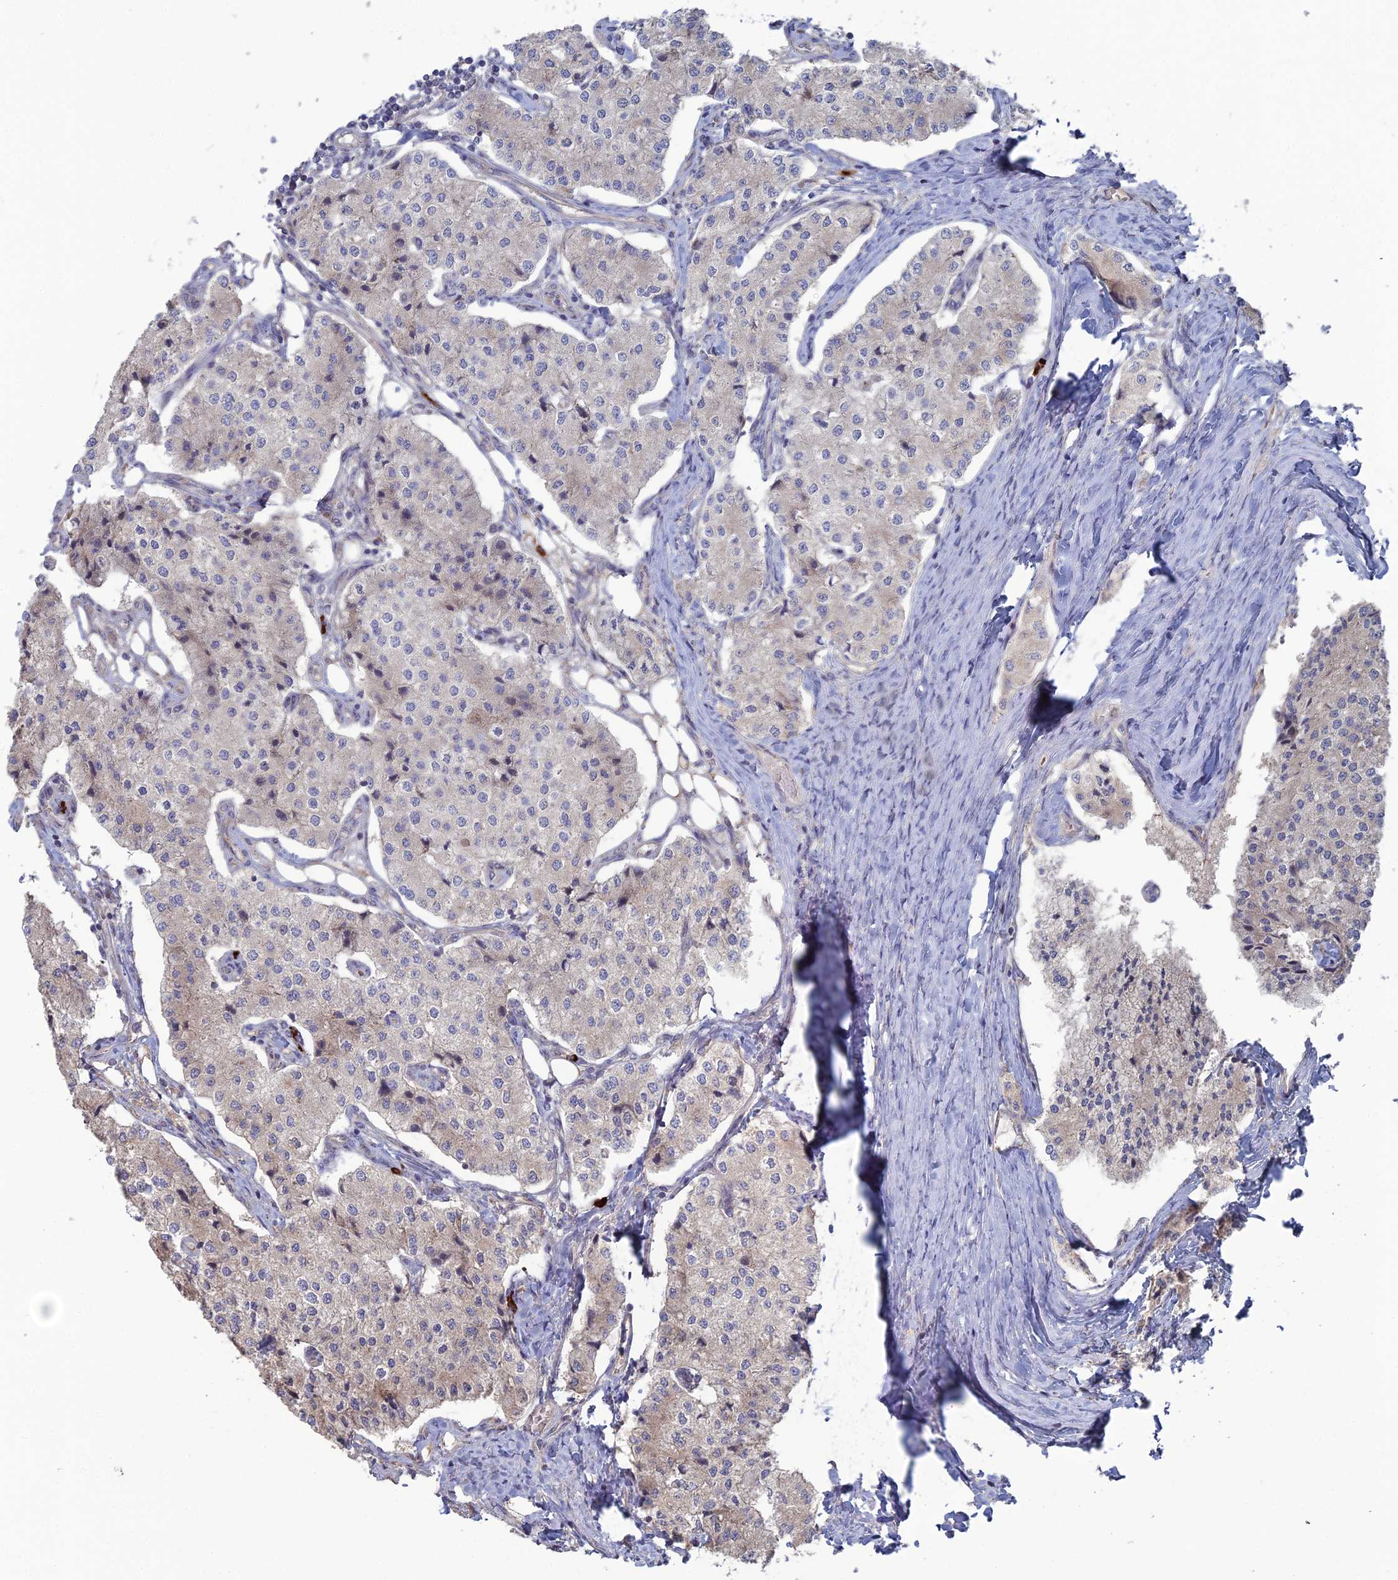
{"staining": {"intensity": "negative", "quantity": "none", "location": "none"}, "tissue": "carcinoid", "cell_type": "Tumor cells", "image_type": "cancer", "snomed": [{"axis": "morphology", "description": "Carcinoid, malignant, NOS"}, {"axis": "topography", "description": "Colon"}], "caption": "High power microscopy micrograph of an immunohistochemistry histopathology image of malignant carcinoid, revealing no significant staining in tumor cells.", "gene": "ARL16", "patient": {"sex": "female", "age": 52}}